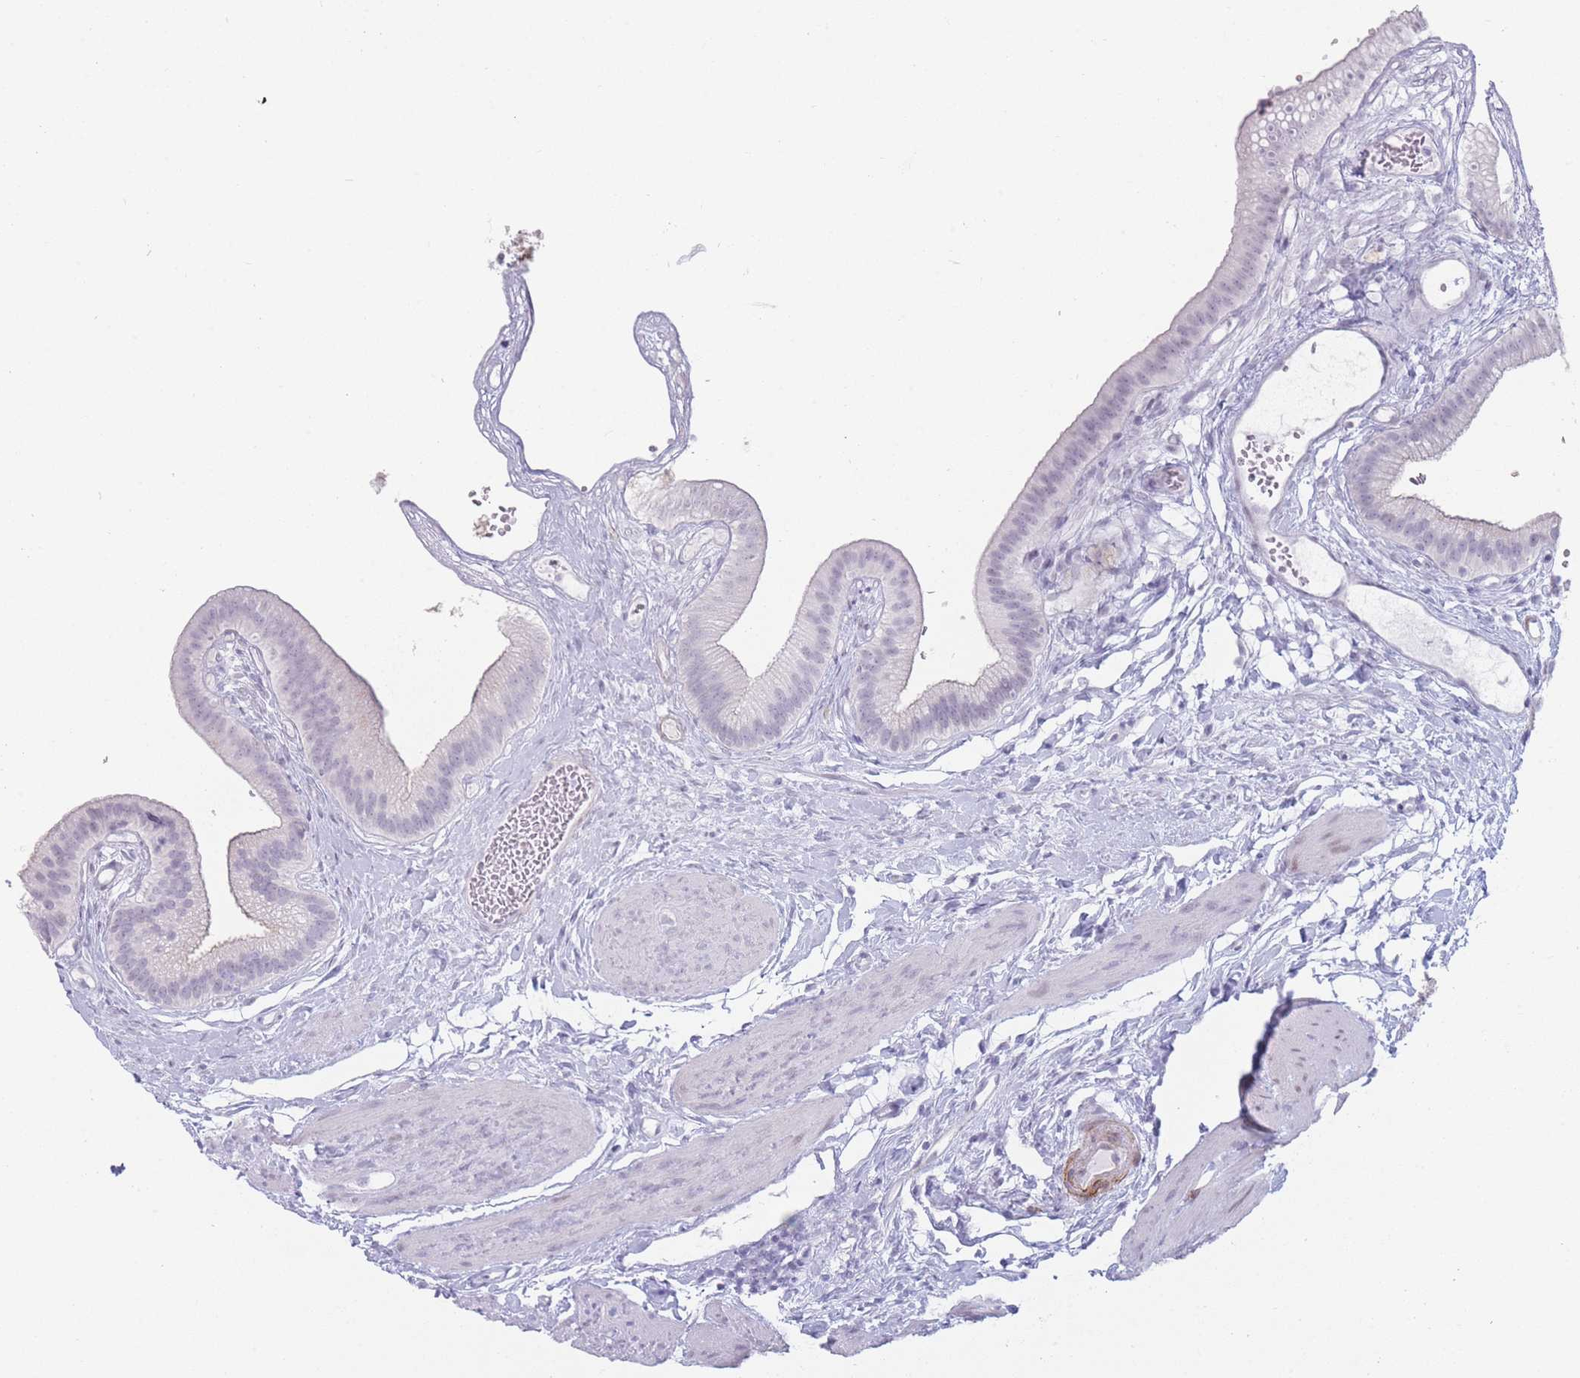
{"staining": {"intensity": "moderate", "quantity": "25%-75%", "location": "cytoplasmic/membranous"}, "tissue": "gallbladder", "cell_type": "Glandular cells", "image_type": "normal", "snomed": [{"axis": "morphology", "description": "Normal tissue, NOS"}, {"axis": "topography", "description": "Gallbladder"}], "caption": "This is a photomicrograph of immunohistochemistry staining of normal gallbladder, which shows moderate expression in the cytoplasmic/membranous of glandular cells.", "gene": "IFNA10", "patient": {"sex": "female", "age": 54}}